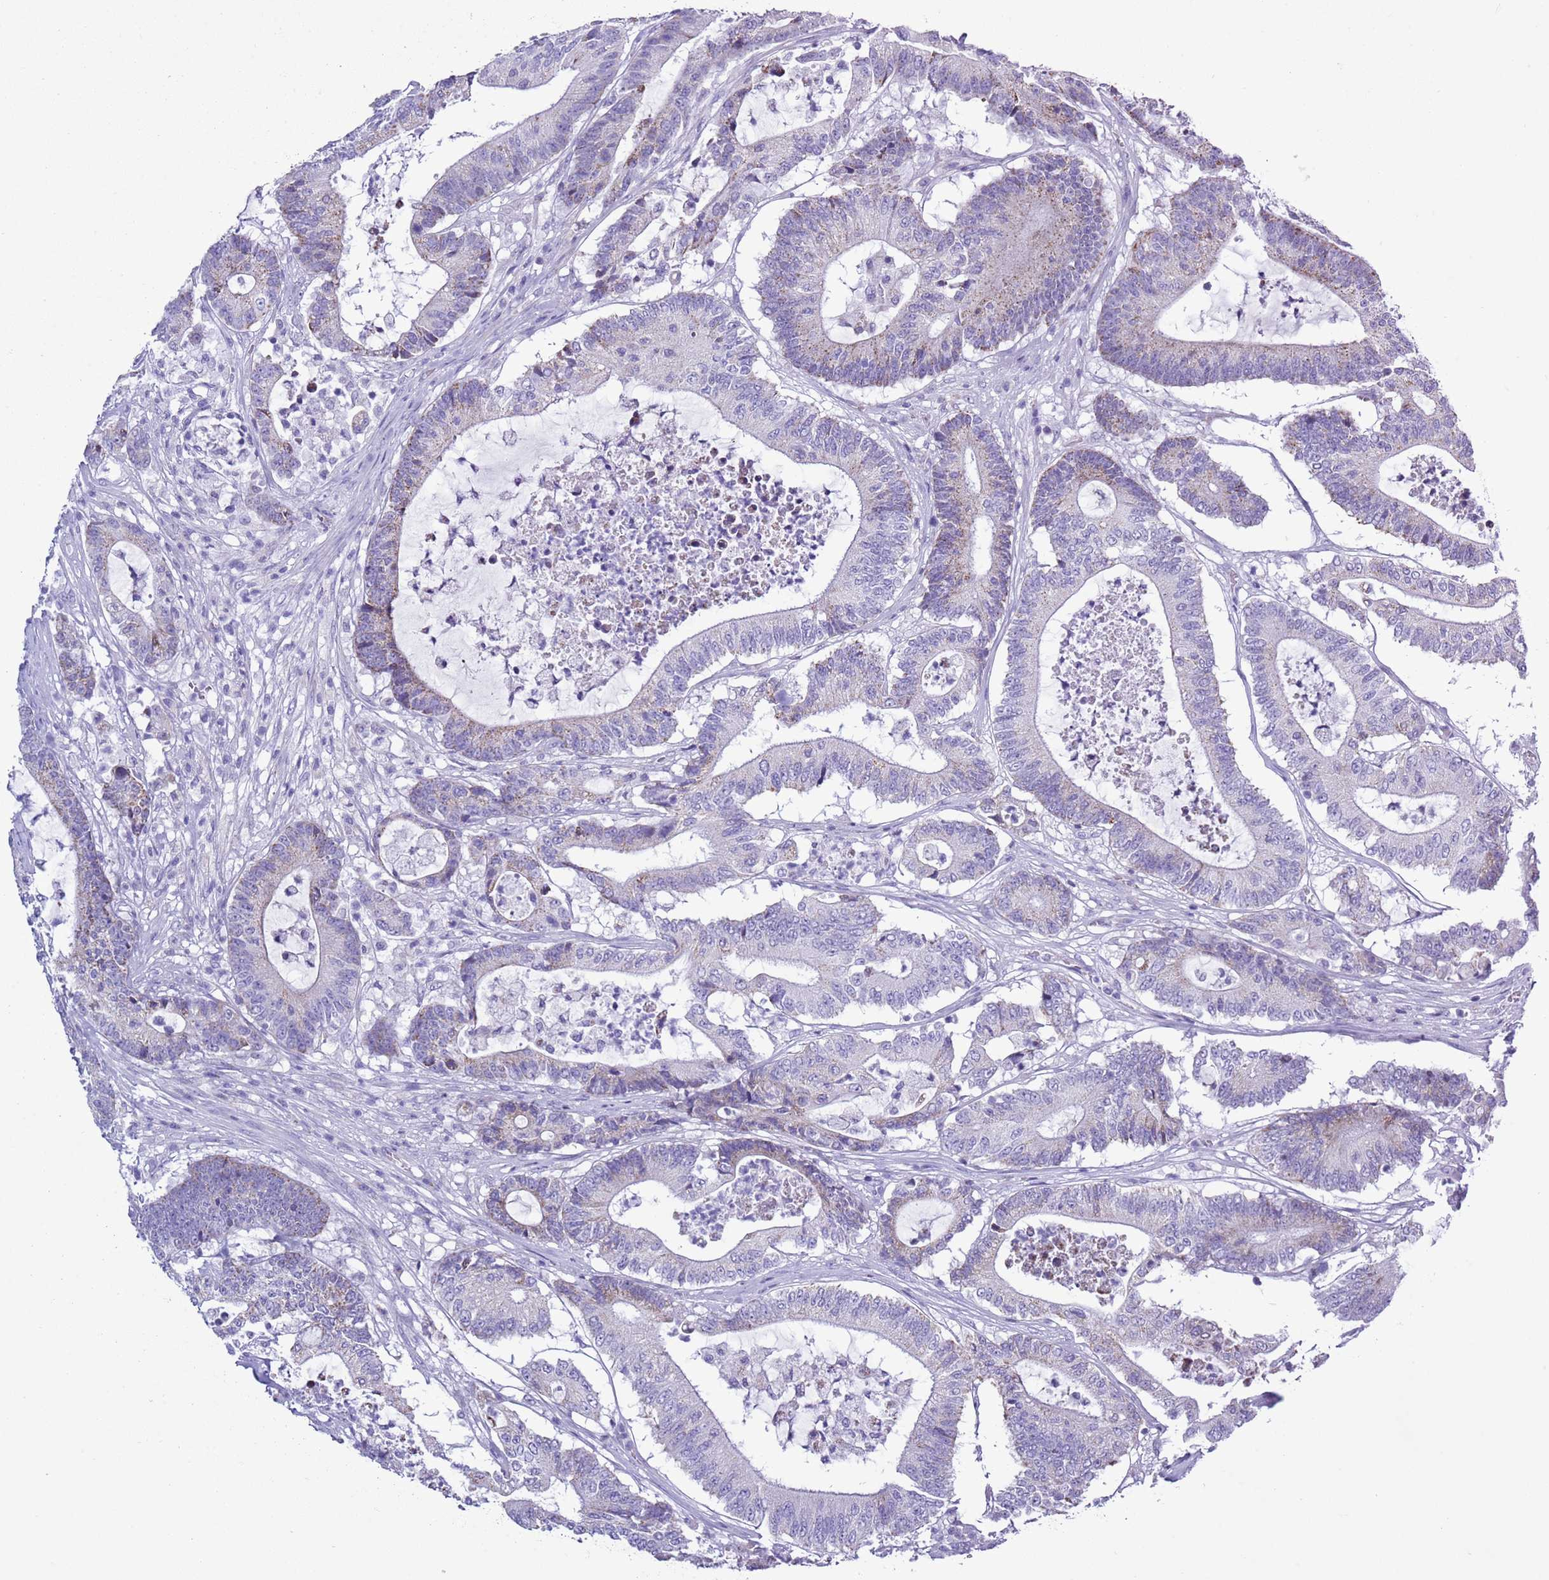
{"staining": {"intensity": "weak", "quantity": "<25%", "location": "cytoplasmic/membranous"}, "tissue": "colorectal cancer", "cell_type": "Tumor cells", "image_type": "cancer", "snomed": [{"axis": "morphology", "description": "Adenocarcinoma, NOS"}, {"axis": "topography", "description": "Colon"}], "caption": "High magnification brightfield microscopy of colorectal adenocarcinoma stained with DAB (brown) and counterstained with hematoxylin (blue): tumor cells show no significant positivity.", "gene": "MOCOS", "patient": {"sex": "female", "age": 84}}